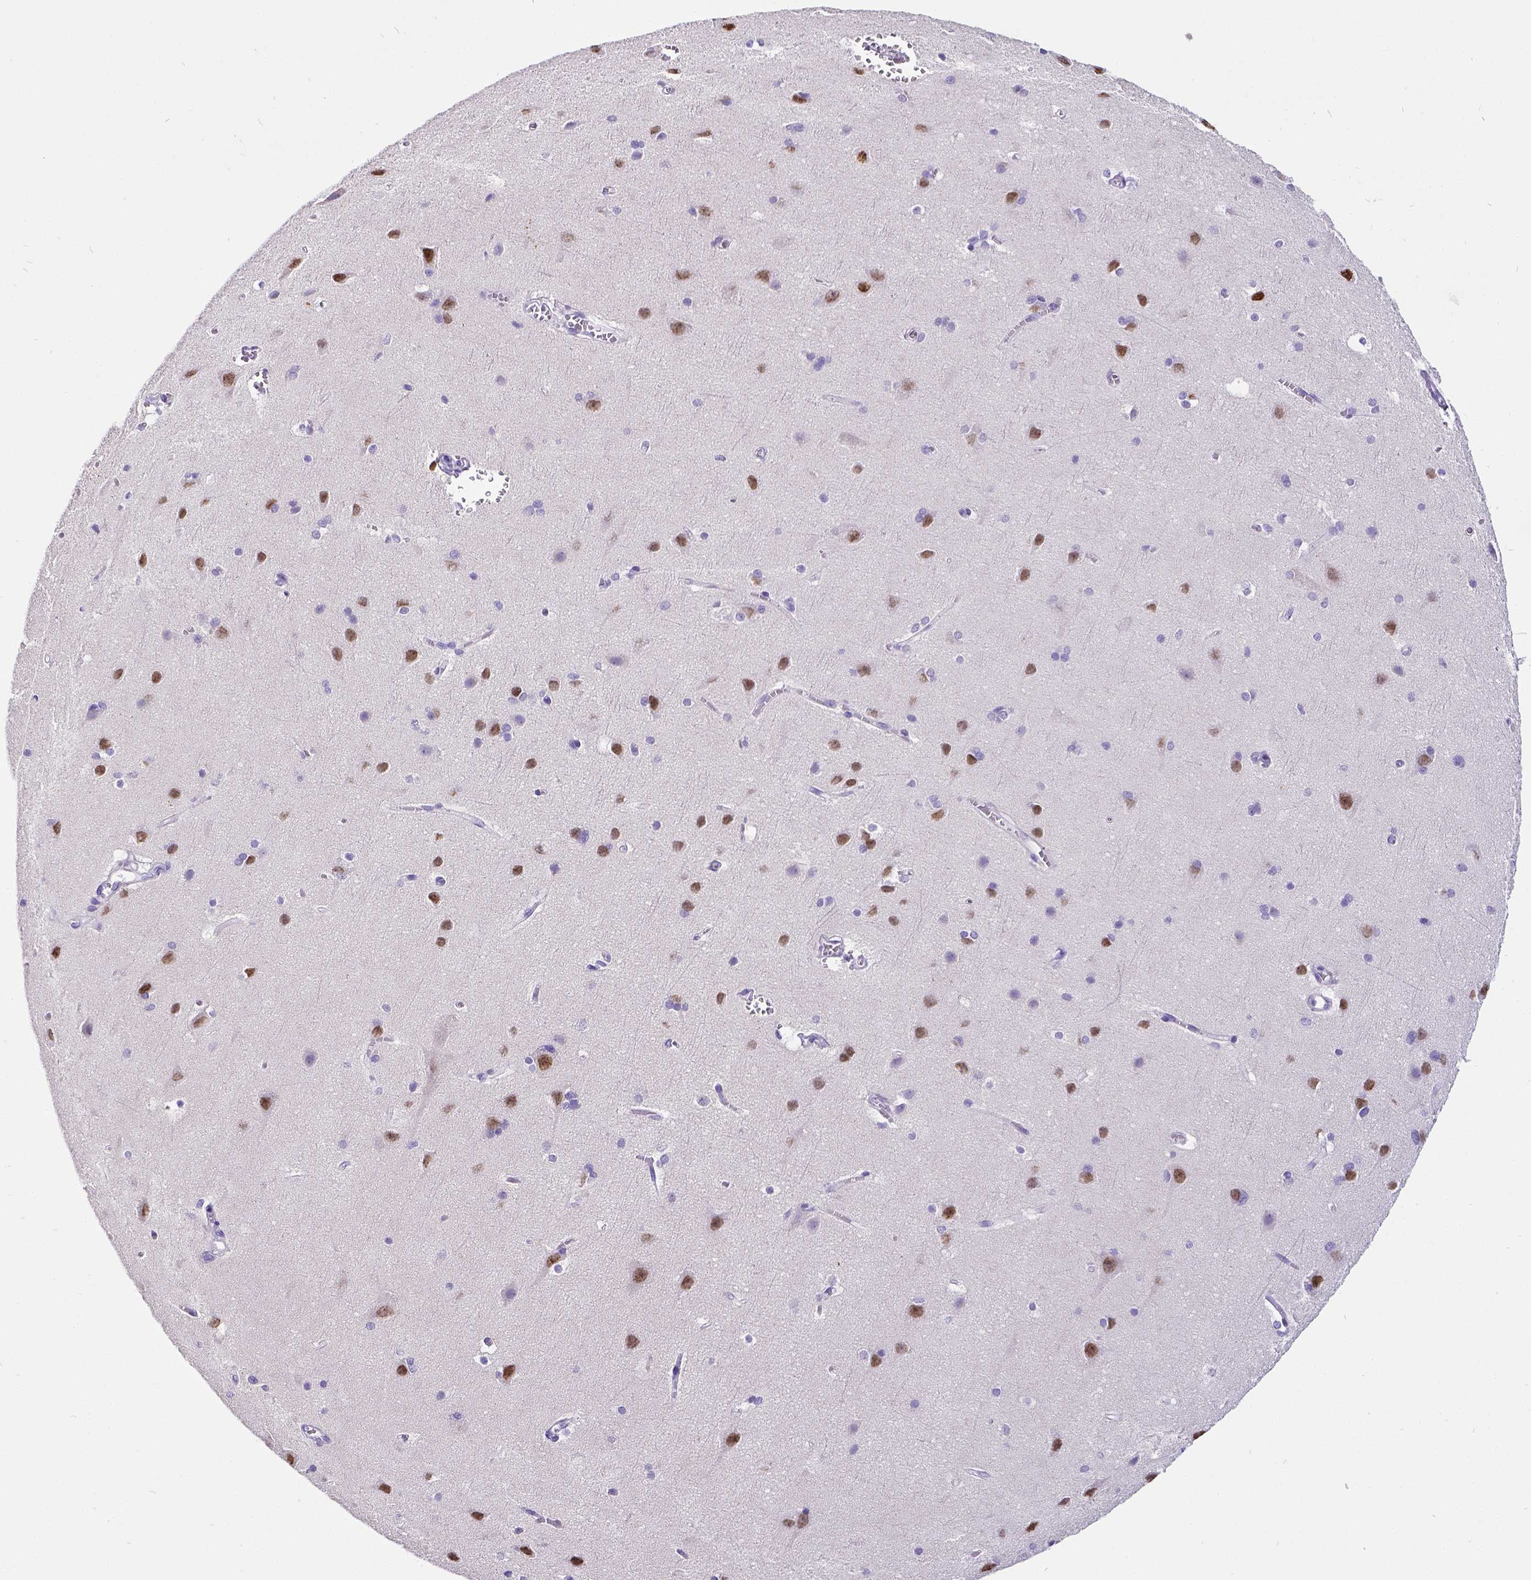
{"staining": {"intensity": "negative", "quantity": "none", "location": "none"}, "tissue": "cerebral cortex", "cell_type": "Endothelial cells", "image_type": "normal", "snomed": [{"axis": "morphology", "description": "Normal tissue, NOS"}, {"axis": "topography", "description": "Cerebral cortex"}], "caption": "This is a micrograph of immunohistochemistry (IHC) staining of unremarkable cerebral cortex, which shows no positivity in endothelial cells.", "gene": "SATB2", "patient": {"sex": "male", "age": 37}}